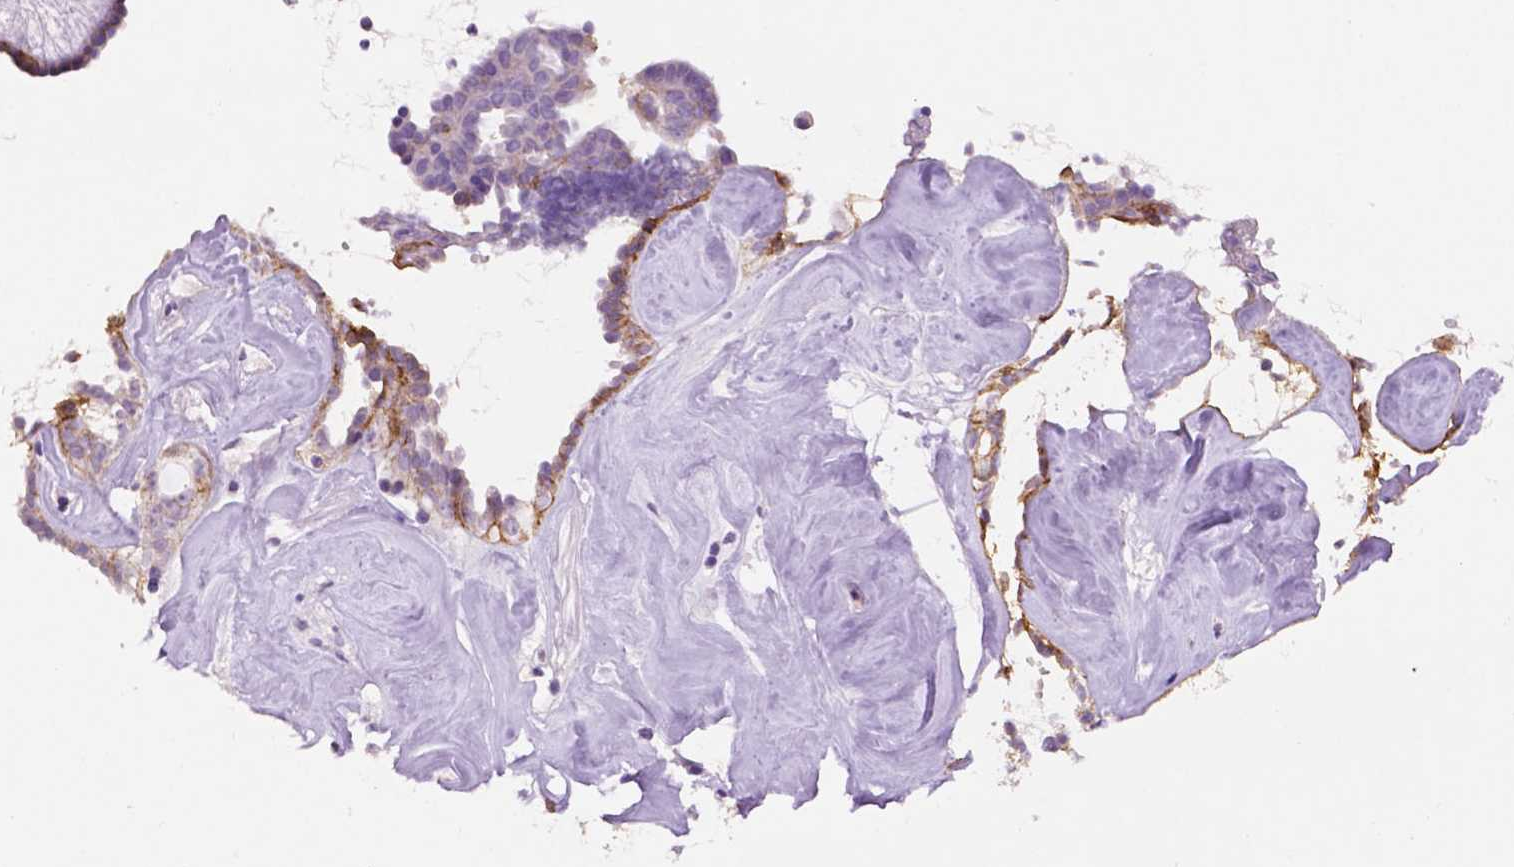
{"staining": {"intensity": "moderate", "quantity": "<25%", "location": "cytoplasmic/membranous"}, "tissue": "ovarian cancer", "cell_type": "Tumor cells", "image_type": "cancer", "snomed": [{"axis": "morphology", "description": "Cystadenocarcinoma, serous, NOS"}, {"axis": "topography", "description": "Ovary"}], "caption": "High-power microscopy captured an immunohistochemistry (IHC) image of serous cystadenocarcinoma (ovarian), revealing moderate cytoplasmic/membranous expression in about <25% of tumor cells.", "gene": "TACSTD2", "patient": {"sex": "female", "age": 71}}